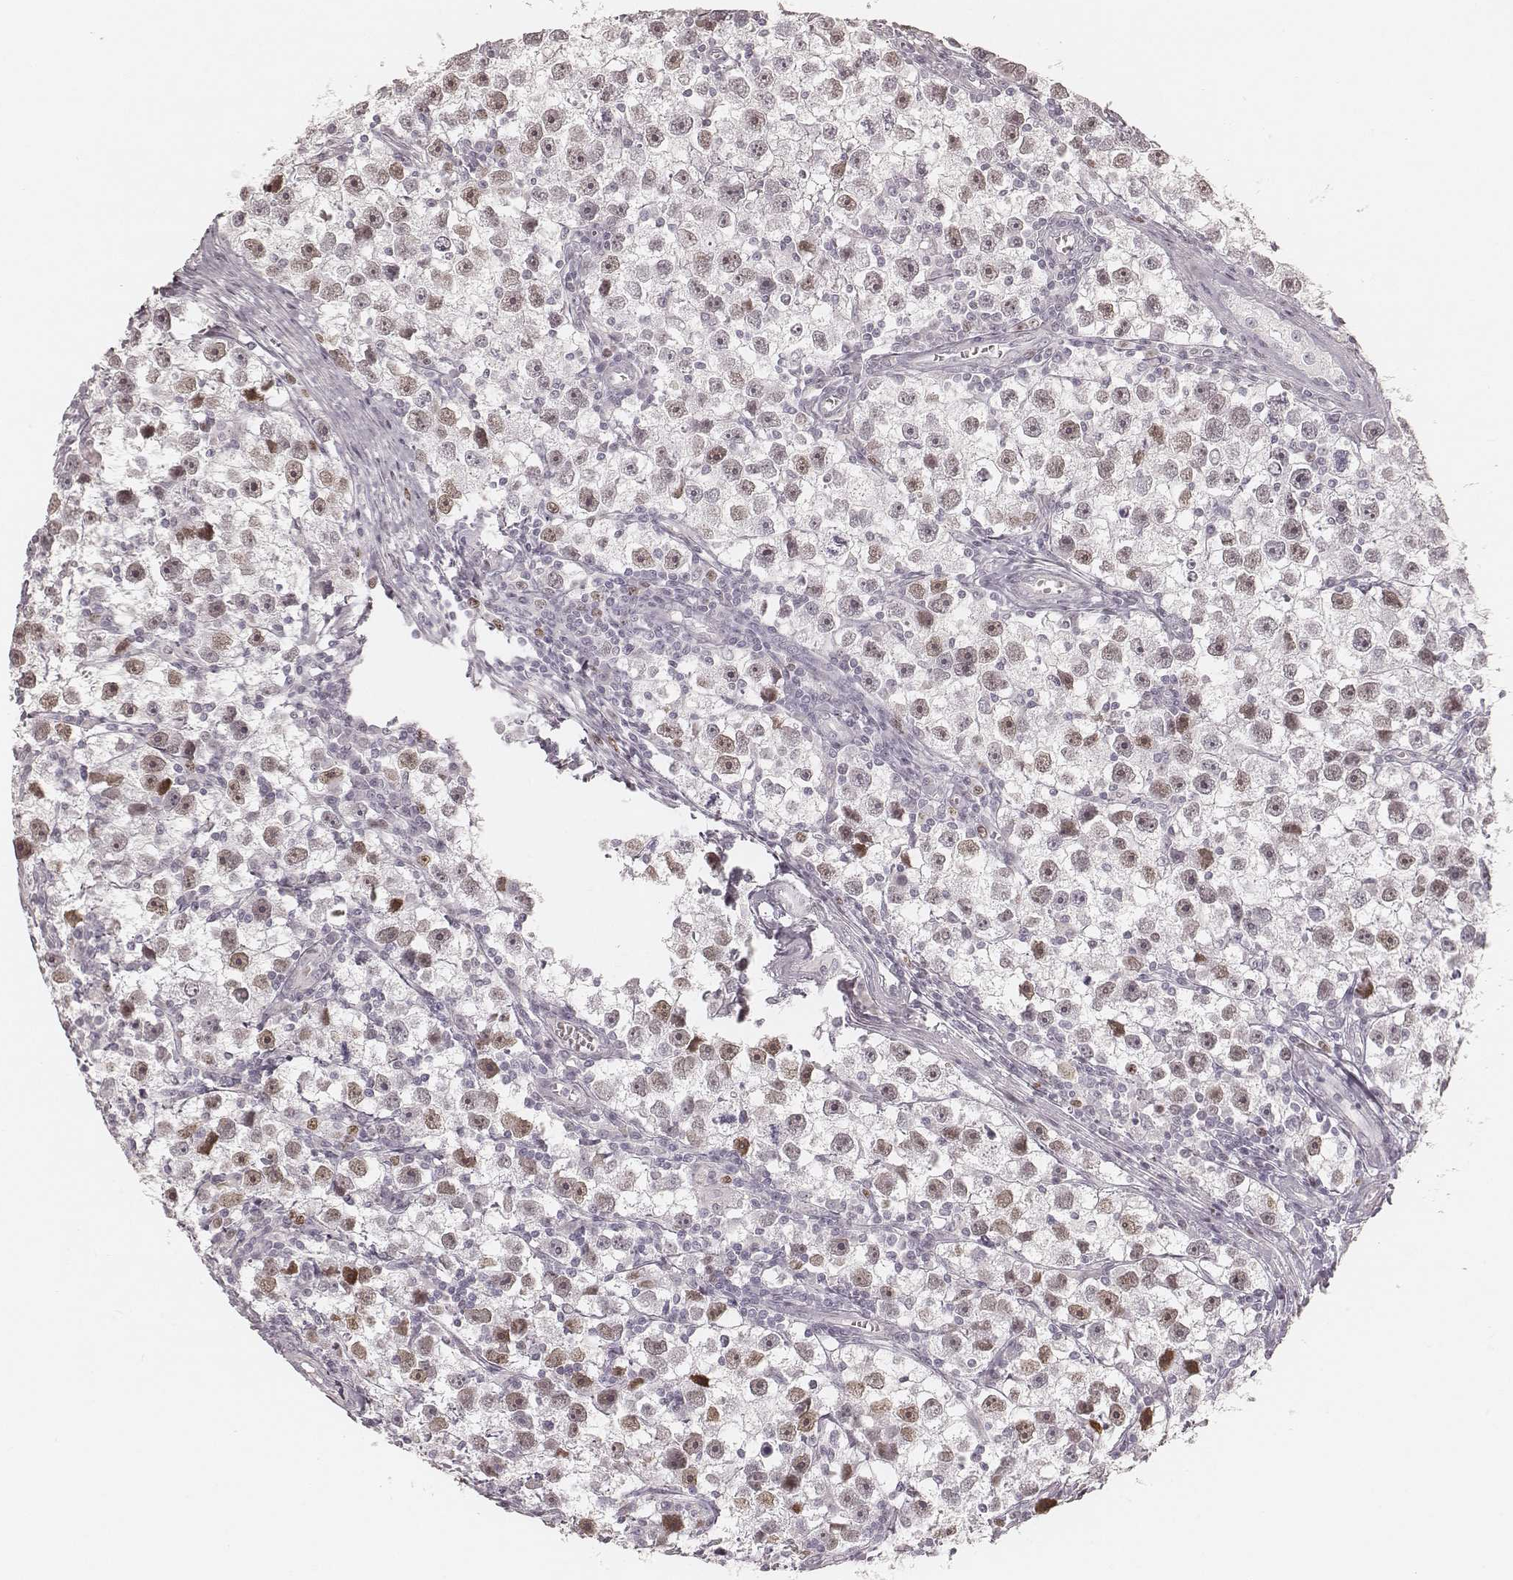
{"staining": {"intensity": "weak", "quantity": ">75%", "location": "nuclear"}, "tissue": "testis cancer", "cell_type": "Tumor cells", "image_type": "cancer", "snomed": [{"axis": "morphology", "description": "Seminoma, NOS"}, {"axis": "topography", "description": "Testis"}], "caption": "An IHC histopathology image of tumor tissue is shown. Protein staining in brown labels weak nuclear positivity in testis seminoma within tumor cells.", "gene": "TEX37", "patient": {"sex": "male", "age": 30}}